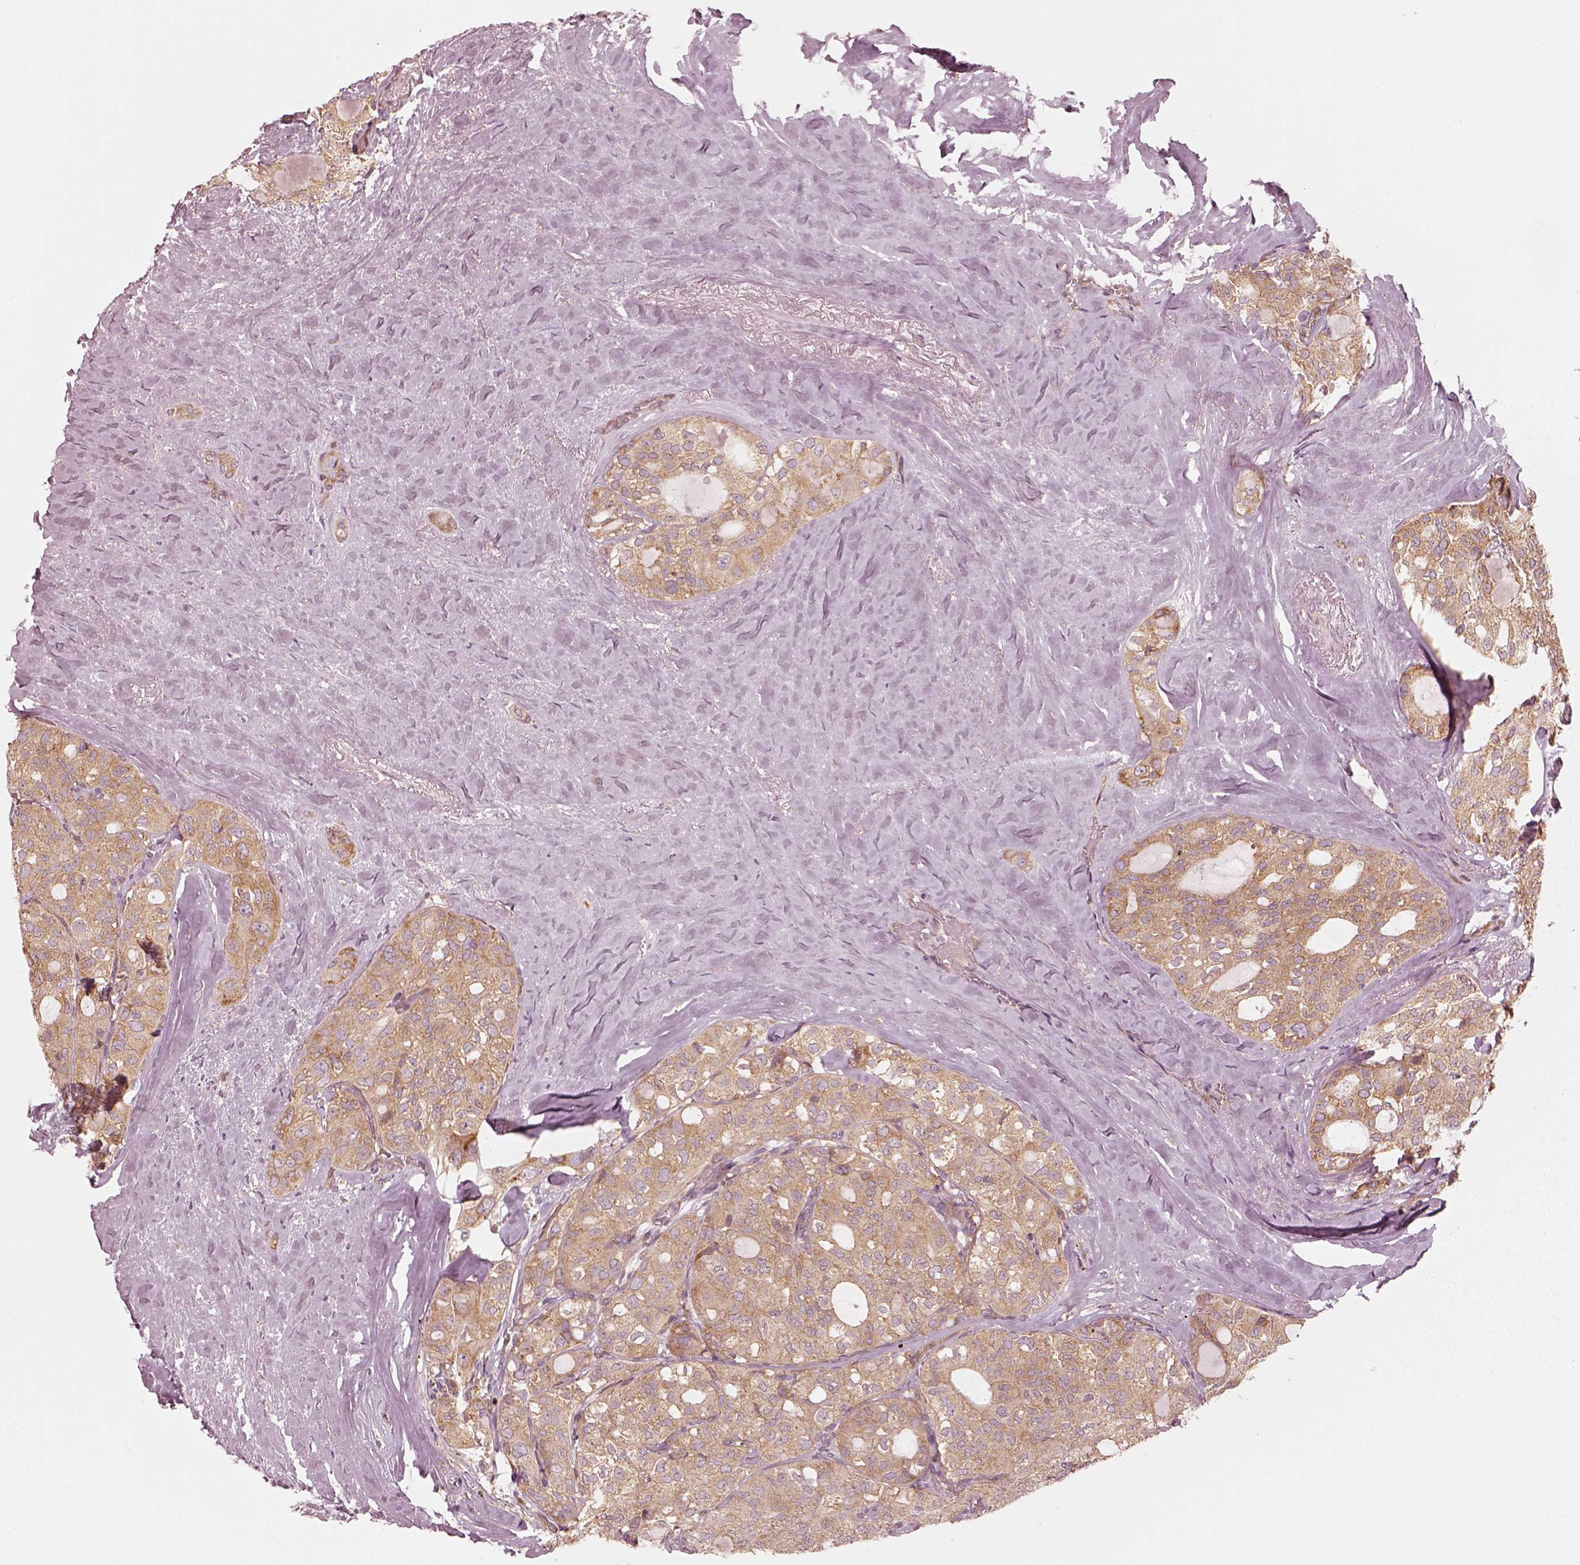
{"staining": {"intensity": "moderate", "quantity": ">75%", "location": "cytoplasmic/membranous"}, "tissue": "thyroid cancer", "cell_type": "Tumor cells", "image_type": "cancer", "snomed": [{"axis": "morphology", "description": "Follicular adenoma carcinoma, NOS"}, {"axis": "topography", "description": "Thyroid gland"}], "caption": "An IHC photomicrograph of tumor tissue is shown. Protein staining in brown highlights moderate cytoplasmic/membranous positivity in thyroid cancer (follicular adenoma carcinoma) within tumor cells.", "gene": "CNOT2", "patient": {"sex": "male", "age": 75}}